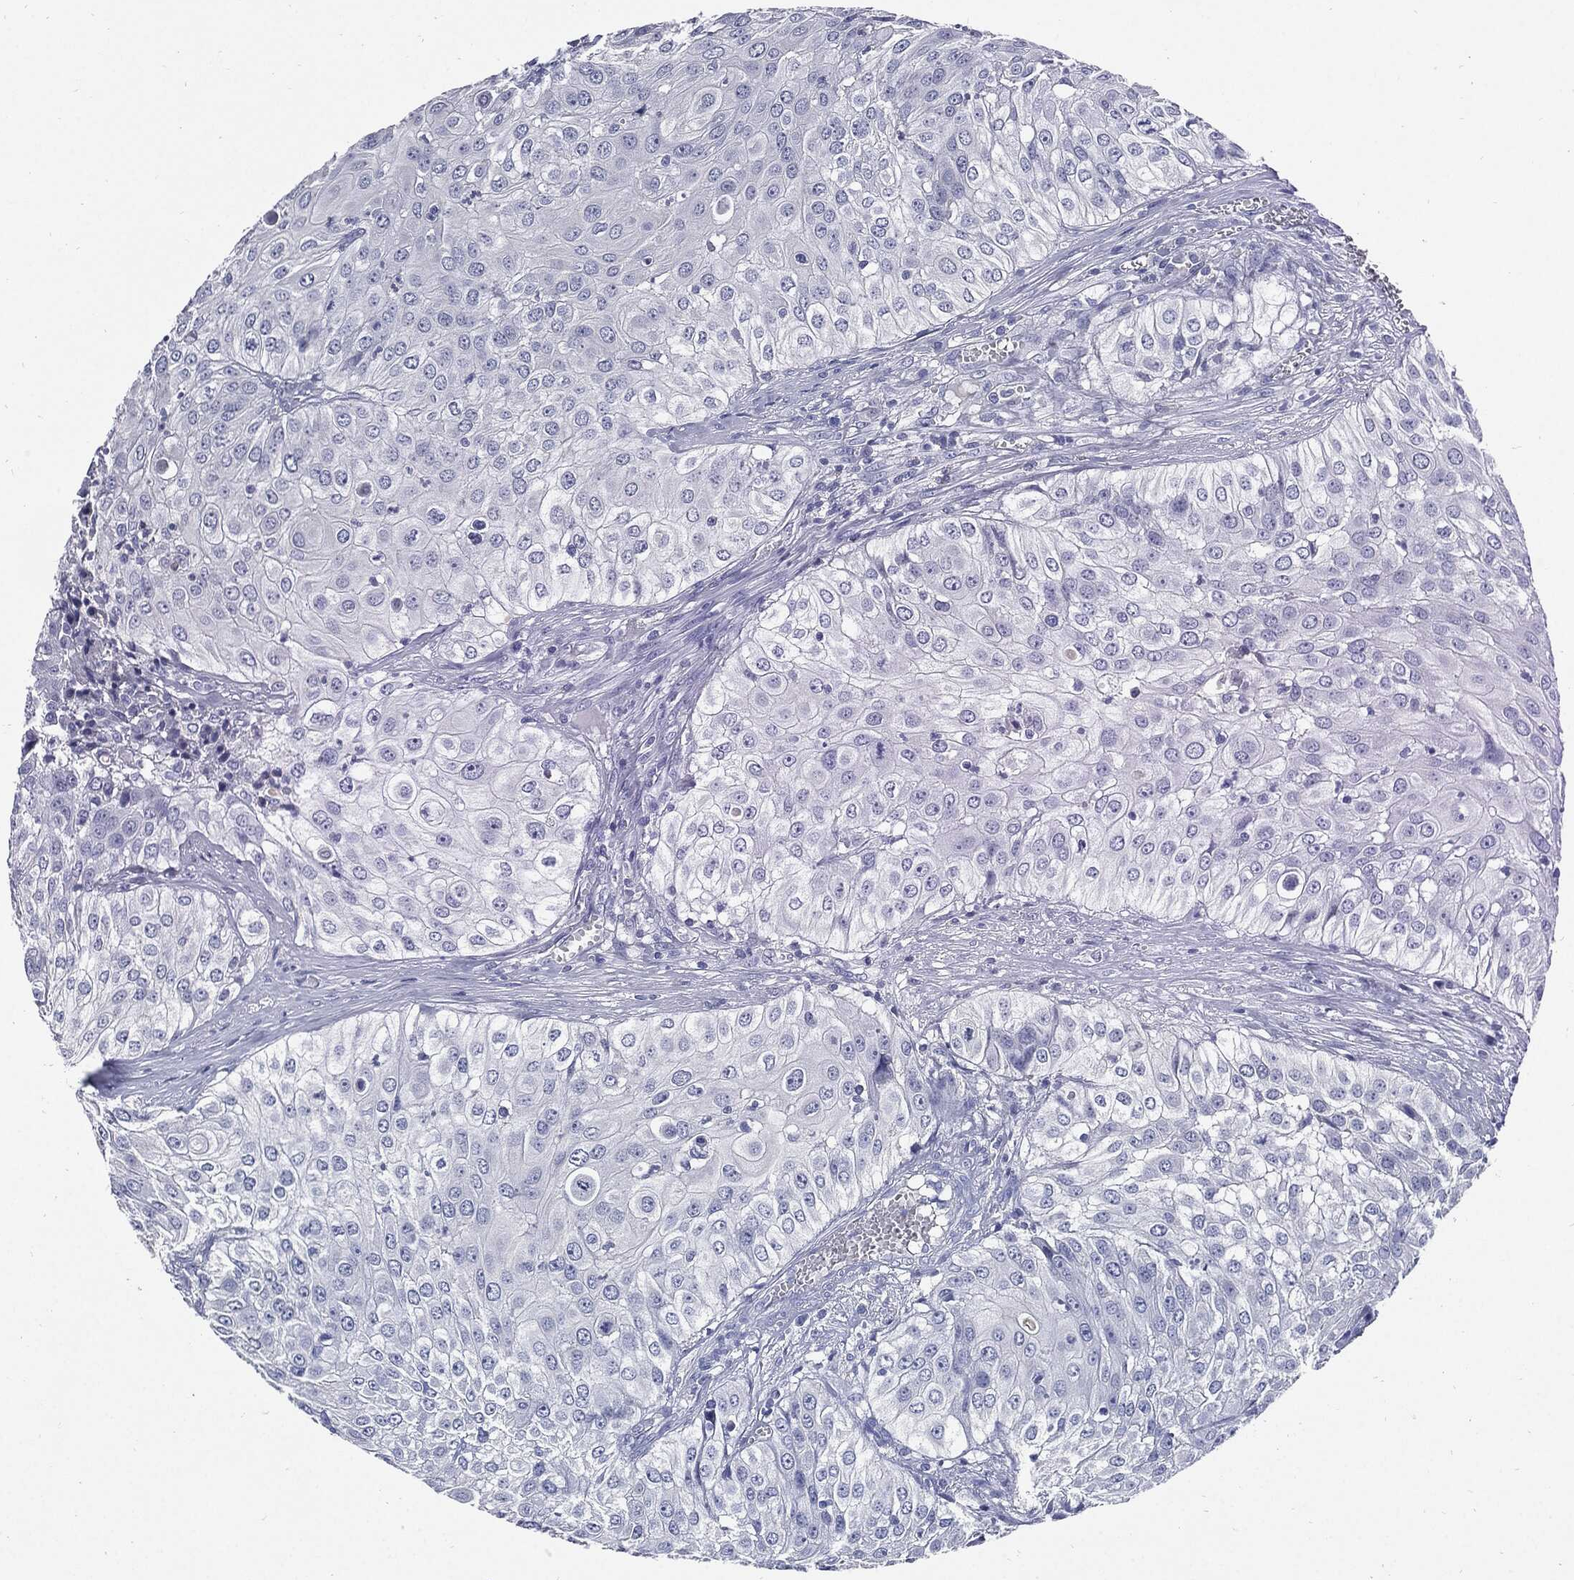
{"staining": {"intensity": "negative", "quantity": "none", "location": "none"}, "tissue": "urothelial cancer", "cell_type": "Tumor cells", "image_type": "cancer", "snomed": [{"axis": "morphology", "description": "Urothelial carcinoma, High grade"}, {"axis": "topography", "description": "Urinary bladder"}], "caption": "An immunohistochemistry micrograph of high-grade urothelial carcinoma is shown. There is no staining in tumor cells of high-grade urothelial carcinoma.", "gene": "CPE", "patient": {"sex": "female", "age": 79}}